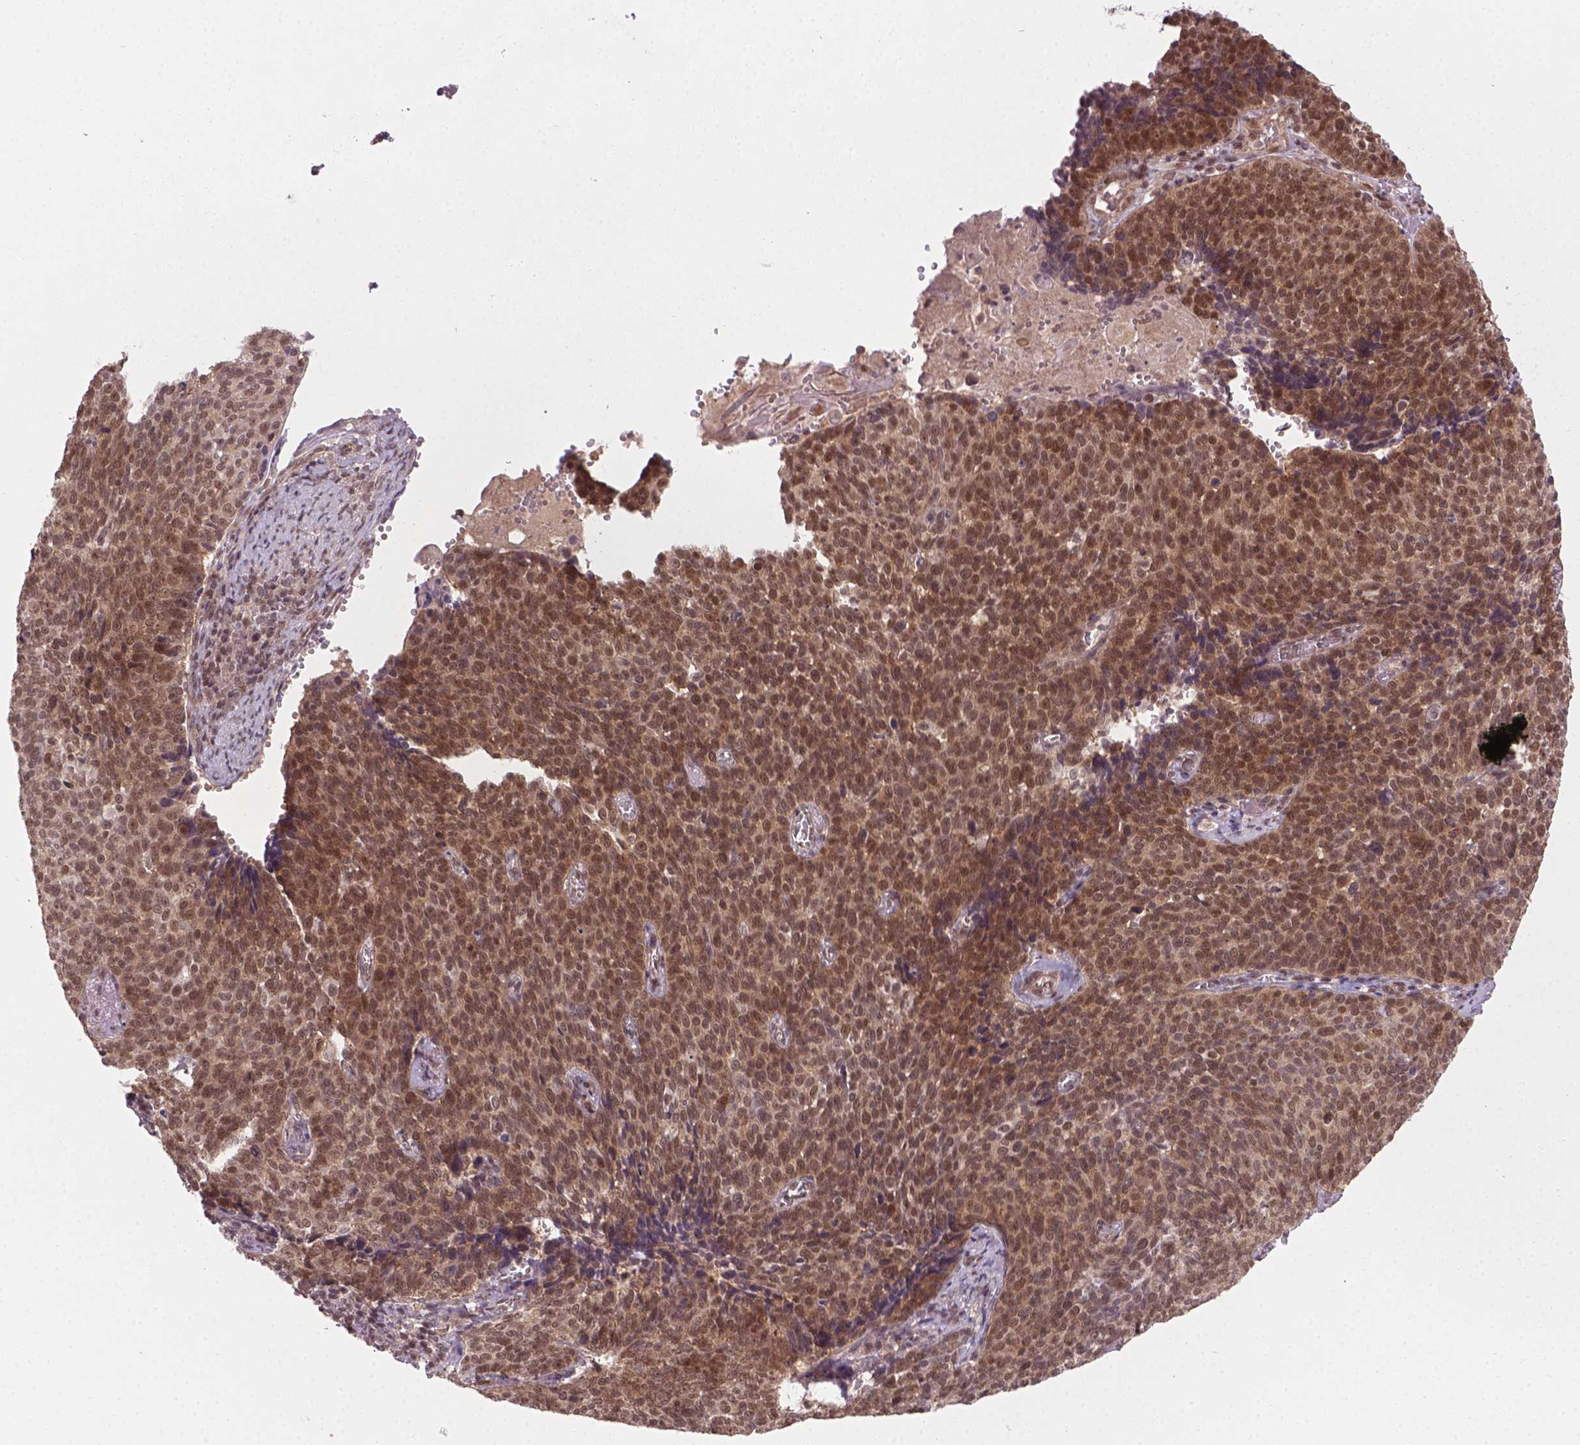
{"staining": {"intensity": "moderate", "quantity": ">75%", "location": "nuclear"}, "tissue": "cervical cancer", "cell_type": "Tumor cells", "image_type": "cancer", "snomed": [{"axis": "morphology", "description": "Normal tissue, NOS"}, {"axis": "morphology", "description": "Squamous cell carcinoma, NOS"}, {"axis": "topography", "description": "Cervix"}], "caption": "A medium amount of moderate nuclear expression is appreciated in approximately >75% of tumor cells in cervical cancer (squamous cell carcinoma) tissue. (Stains: DAB (3,3'-diaminobenzidine) in brown, nuclei in blue, Microscopy: brightfield microscopy at high magnification).", "gene": "ANKRD54", "patient": {"sex": "female", "age": 39}}